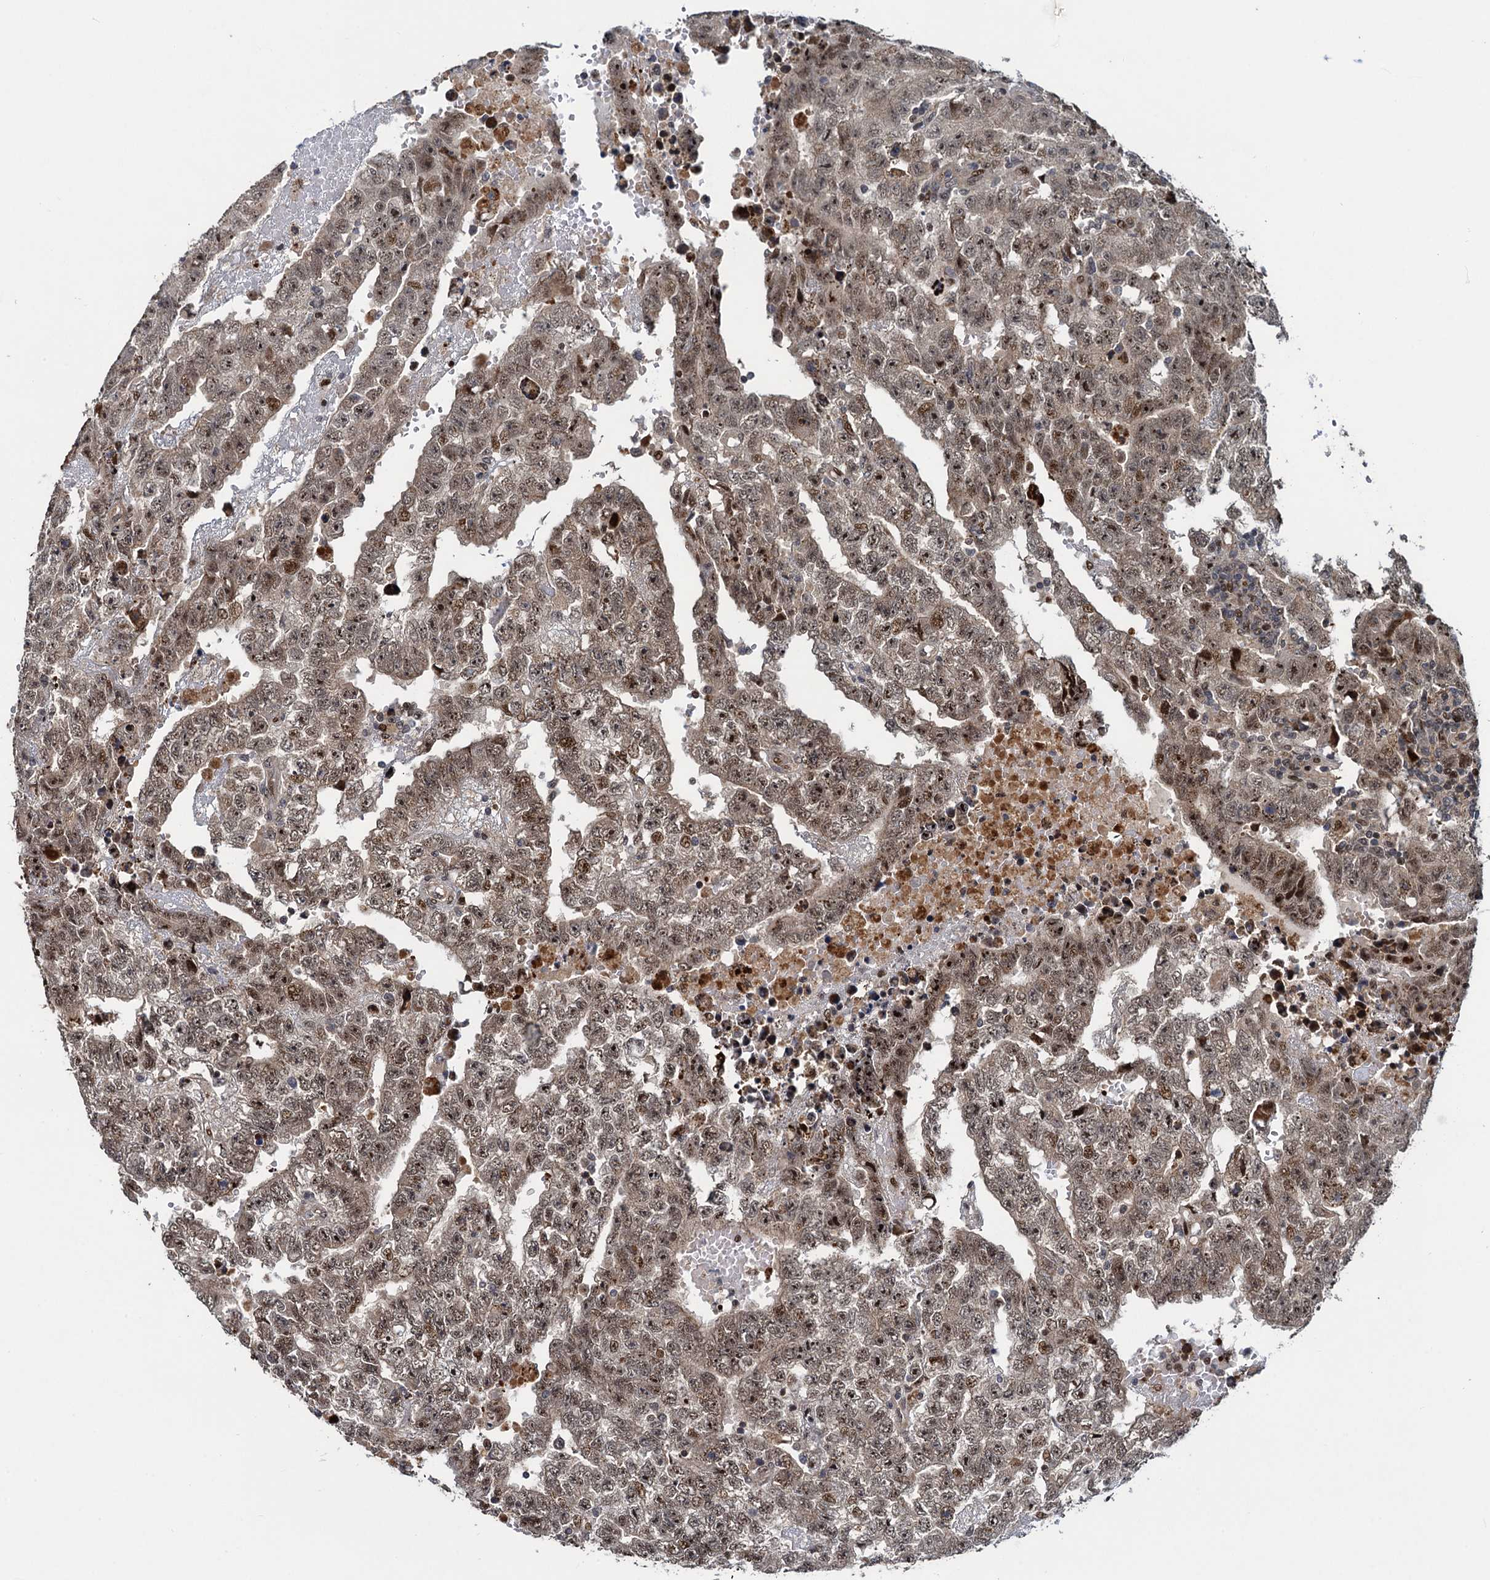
{"staining": {"intensity": "moderate", "quantity": ">75%", "location": "nuclear"}, "tissue": "testis cancer", "cell_type": "Tumor cells", "image_type": "cancer", "snomed": [{"axis": "morphology", "description": "Carcinoma, Embryonal, NOS"}, {"axis": "topography", "description": "Testis"}], "caption": "IHC (DAB) staining of testis cancer reveals moderate nuclear protein expression in approximately >75% of tumor cells.", "gene": "ATOSA", "patient": {"sex": "male", "age": 25}}